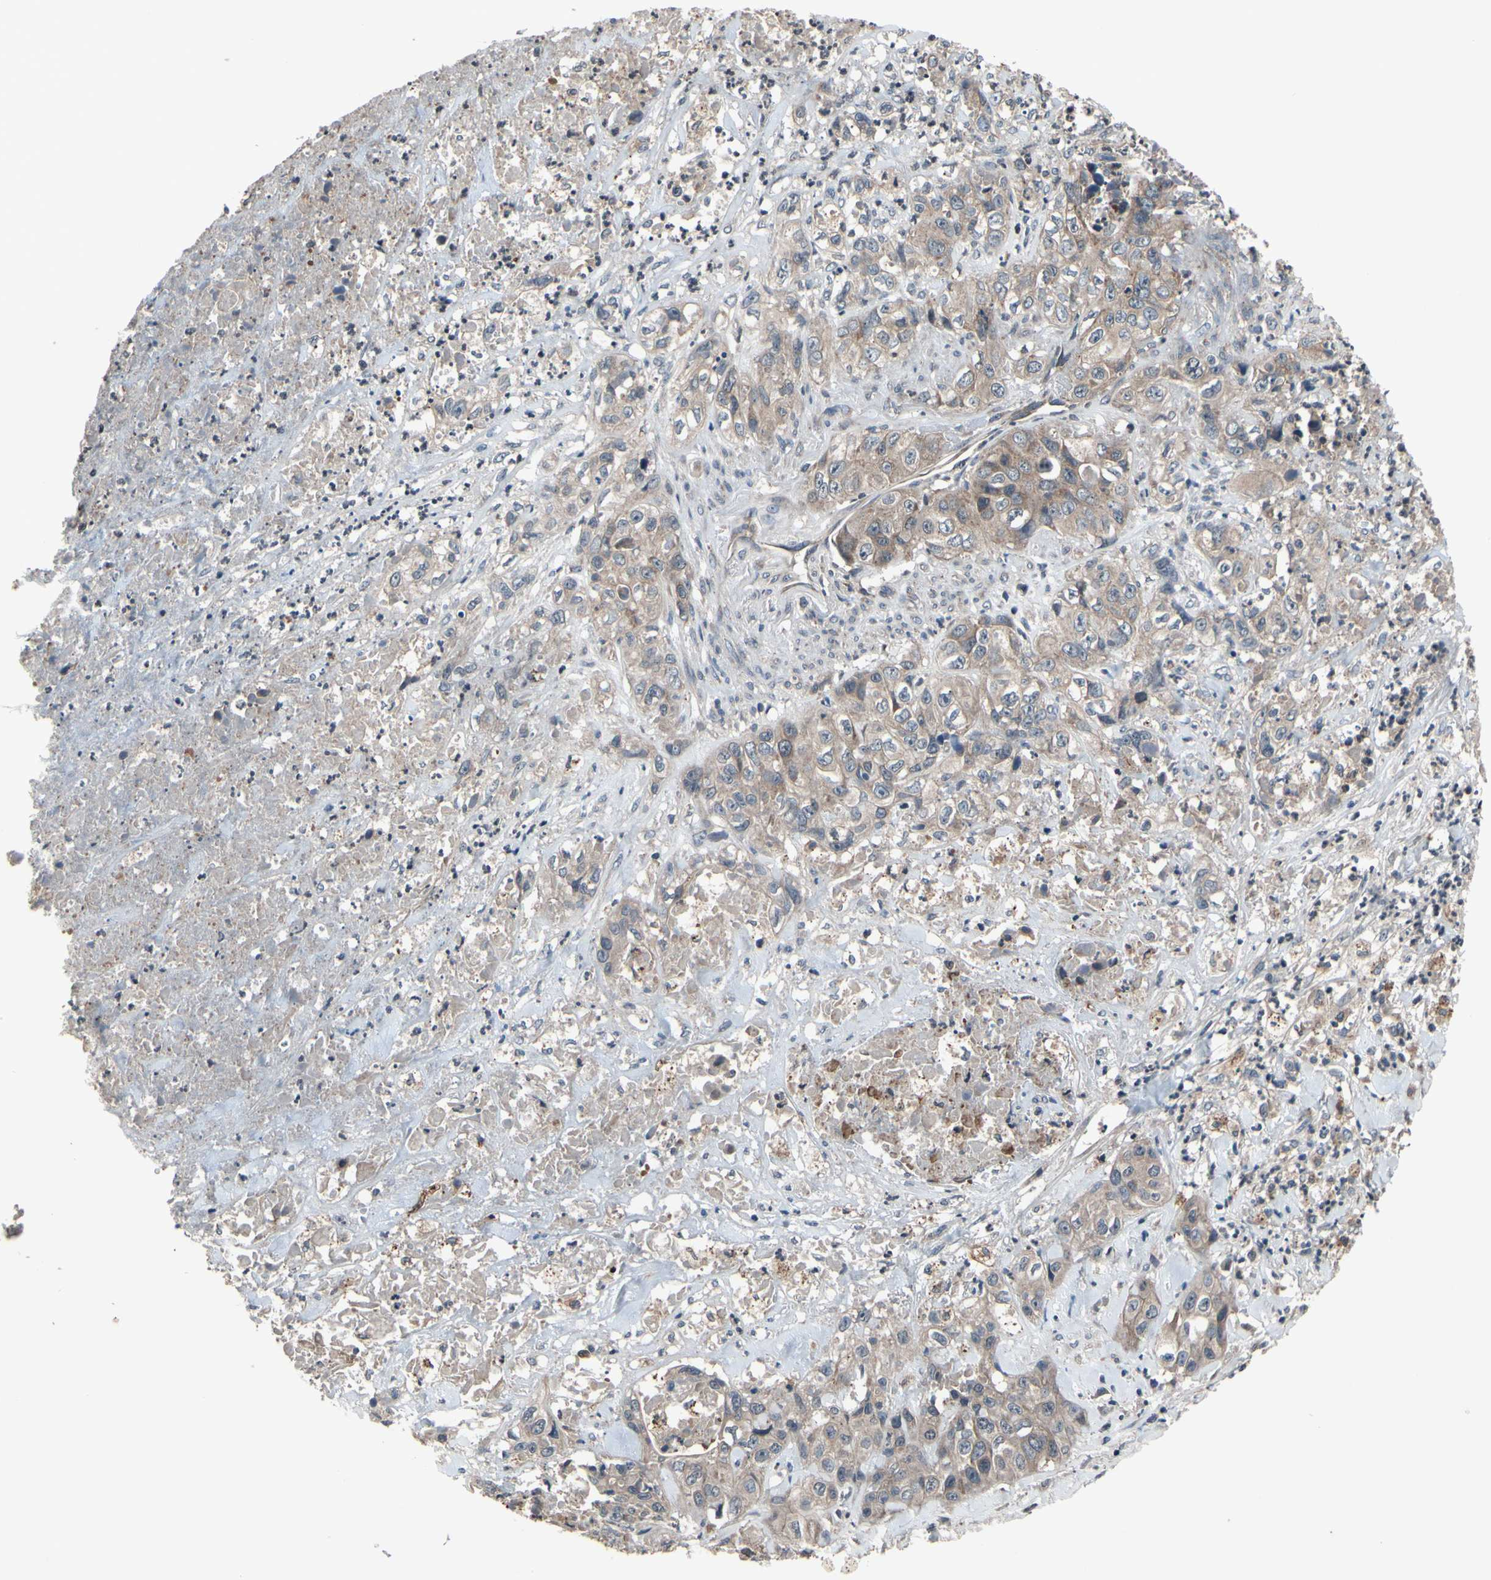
{"staining": {"intensity": "weak", "quantity": ">75%", "location": "cytoplasmic/membranous"}, "tissue": "liver cancer", "cell_type": "Tumor cells", "image_type": "cancer", "snomed": [{"axis": "morphology", "description": "Cholangiocarcinoma"}, {"axis": "topography", "description": "Liver"}], "caption": "Liver cancer tissue displays weak cytoplasmic/membranous positivity in approximately >75% of tumor cells", "gene": "MBTPS2", "patient": {"sex": "female", "age": 61}}